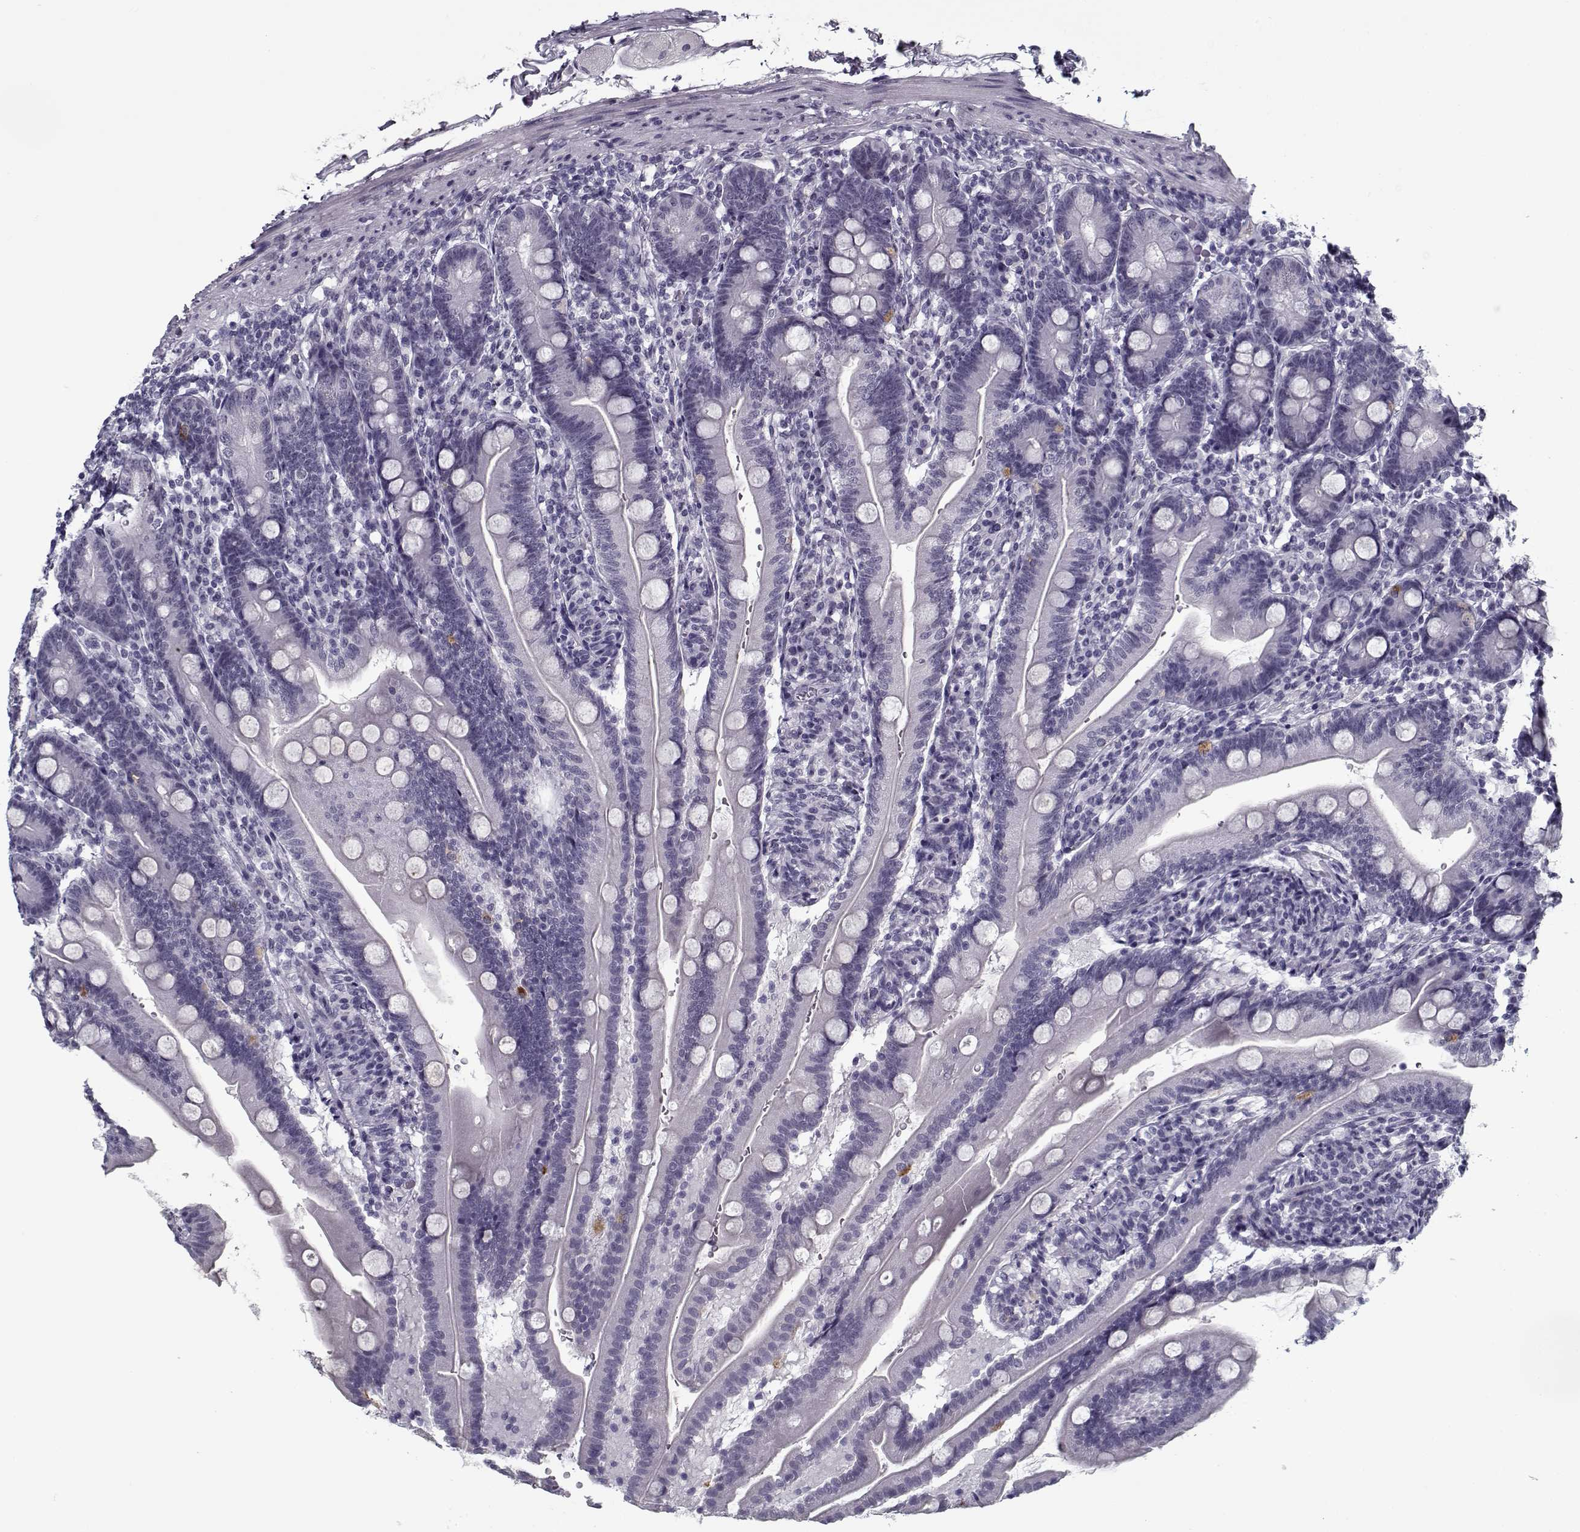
{"staining": {"intensity": "negative", "quantity": "none", "location": "none"}, "tissue": "duodenum", "cell_type": "Glandular cells", "image_type": "normal", "snomed": [{"axis": "morphology", "description": "Normal tissue, NOS"}, {"axis": "topography", "description": "Duodenum"}], "caption": "Duodenum stained for a protein using IHC shows no positivity glandular cells.", "gene": "SPACA9", "patient": {"sex": "female", "age": 67}}